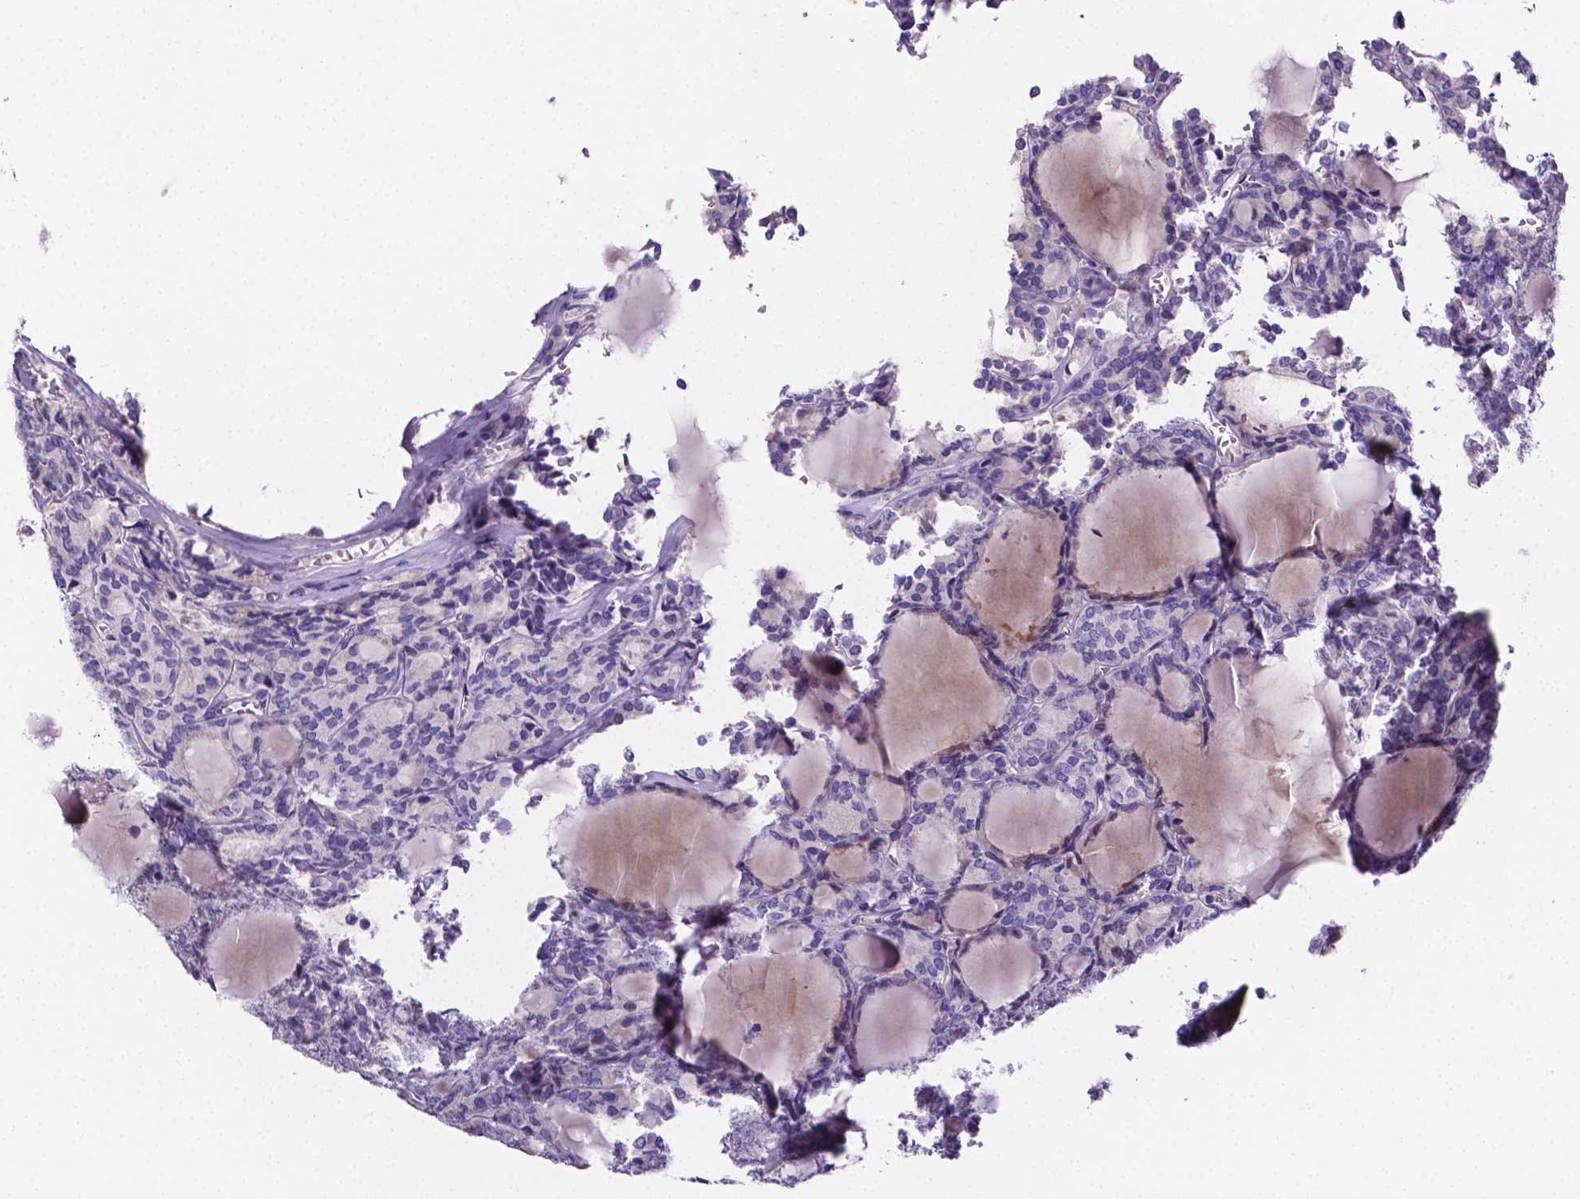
{"staining": {"intensity": "negative", "quantity": "none", "location": "none"}, "tissue": "thyroid cancer", "cell_type": "Tumor cells", "image_type": "cancer", "snomed": [{"axis": "morphology", "description": "Follicular adenoma carcinoma, NOS"}, {"axis": "topography", "description": "Thyroid gland"}], "caption": "High magnification brightfield microscopy of thyroid cancer stained with DAB (brown) and counterstained with hematoxylin (blue): tumor cells show no significant expression.", "gene": "NRGN", "patient": {"sex": "male", "age": 74}}